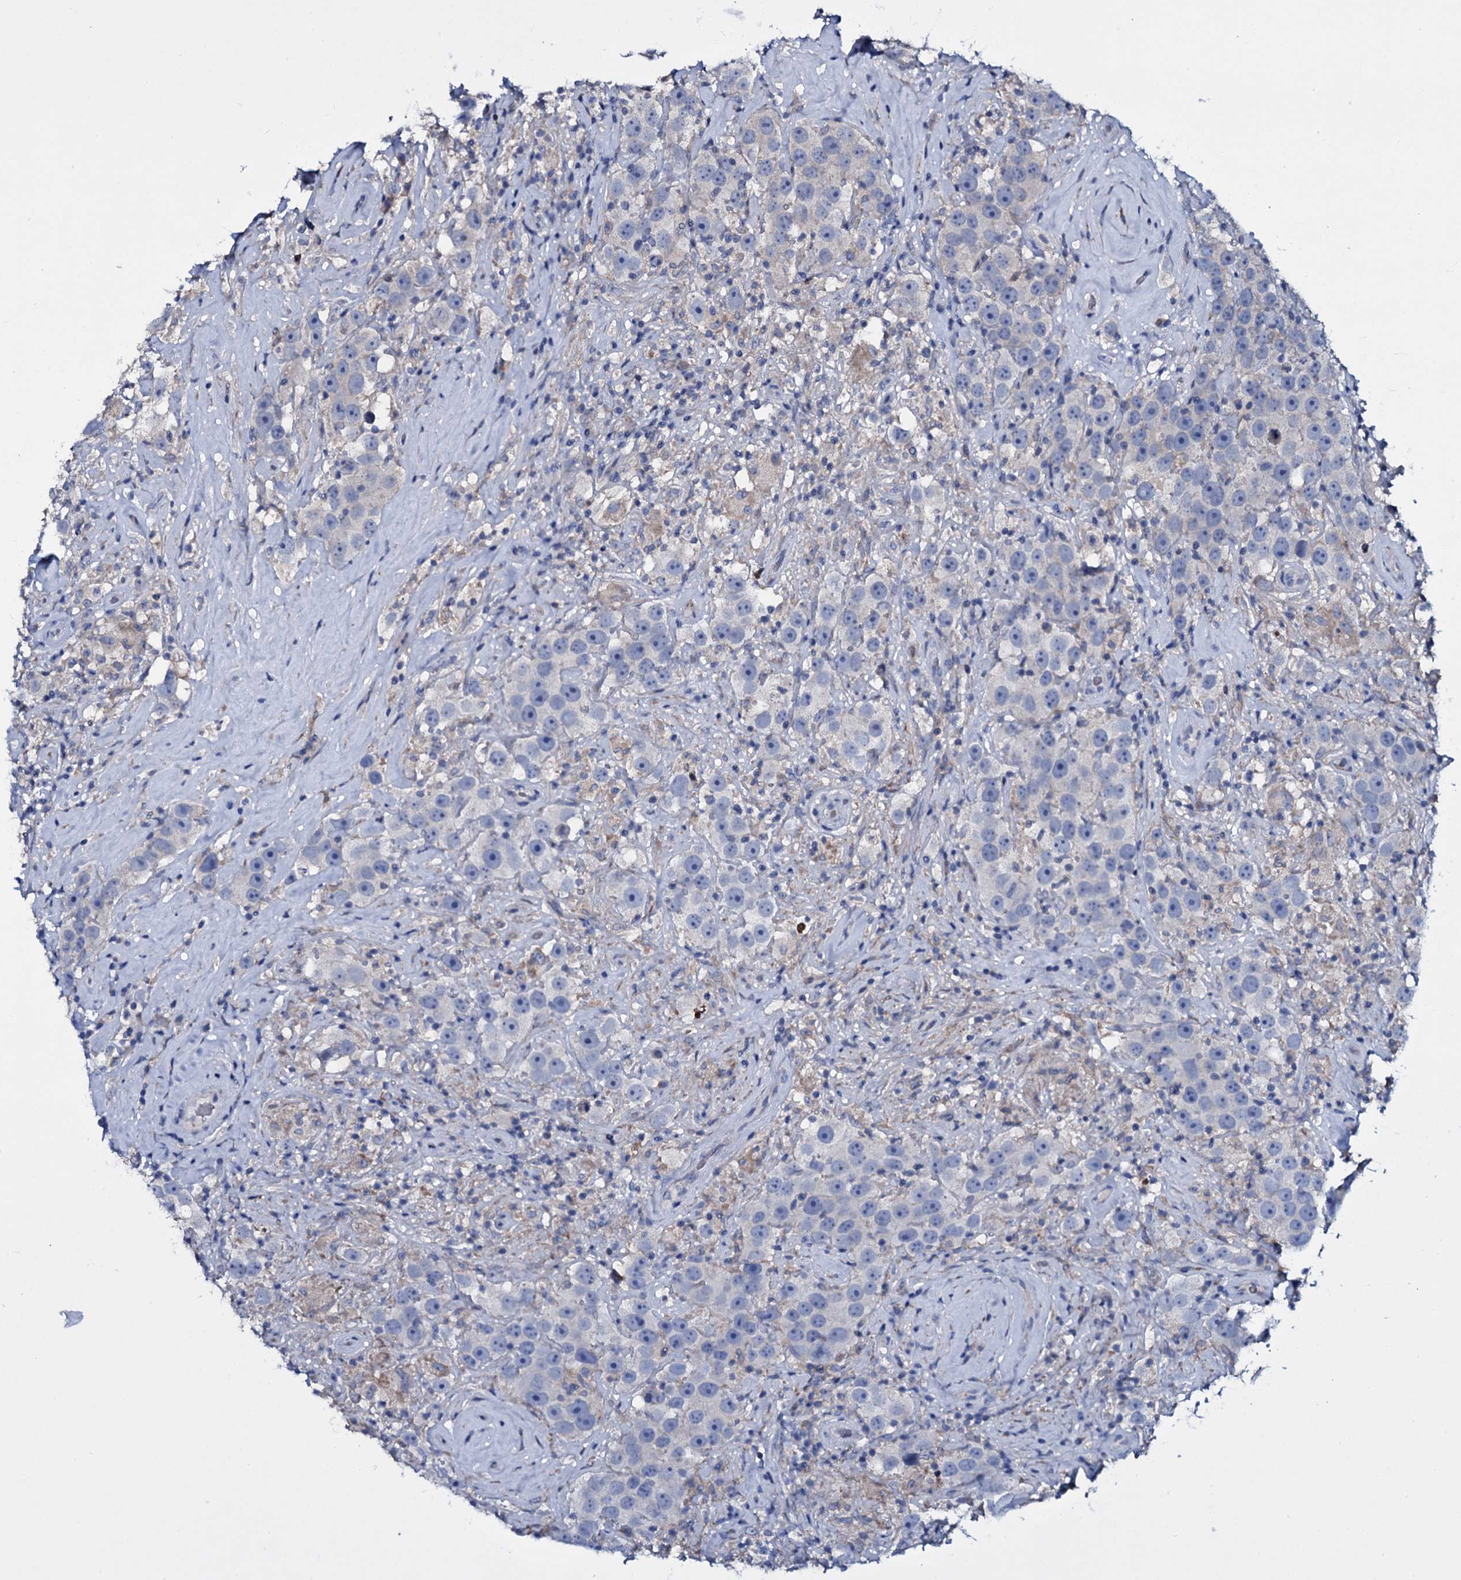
{"staining": {"intensity": "negative", "quantity": "none", "location": "none"}, "tissue": "testis cancer", "cell_type": "Tumor cells", "image_type": "cancer", "snomed": [{"axis": "morphology", "description": "Seminoma, NOS"}, {"axis": "topography", "description": "Testis"}], "caption": "An IHC photomicrograph of testis cancer is shown. There is no staining in tumor cells of testis cancer. The staining is performed using DAB brown chromogen with nuclei counter-stained in using hematoxylin.", "gene": "TPGS2", "patient": {"sex": "male", "age": 49}}